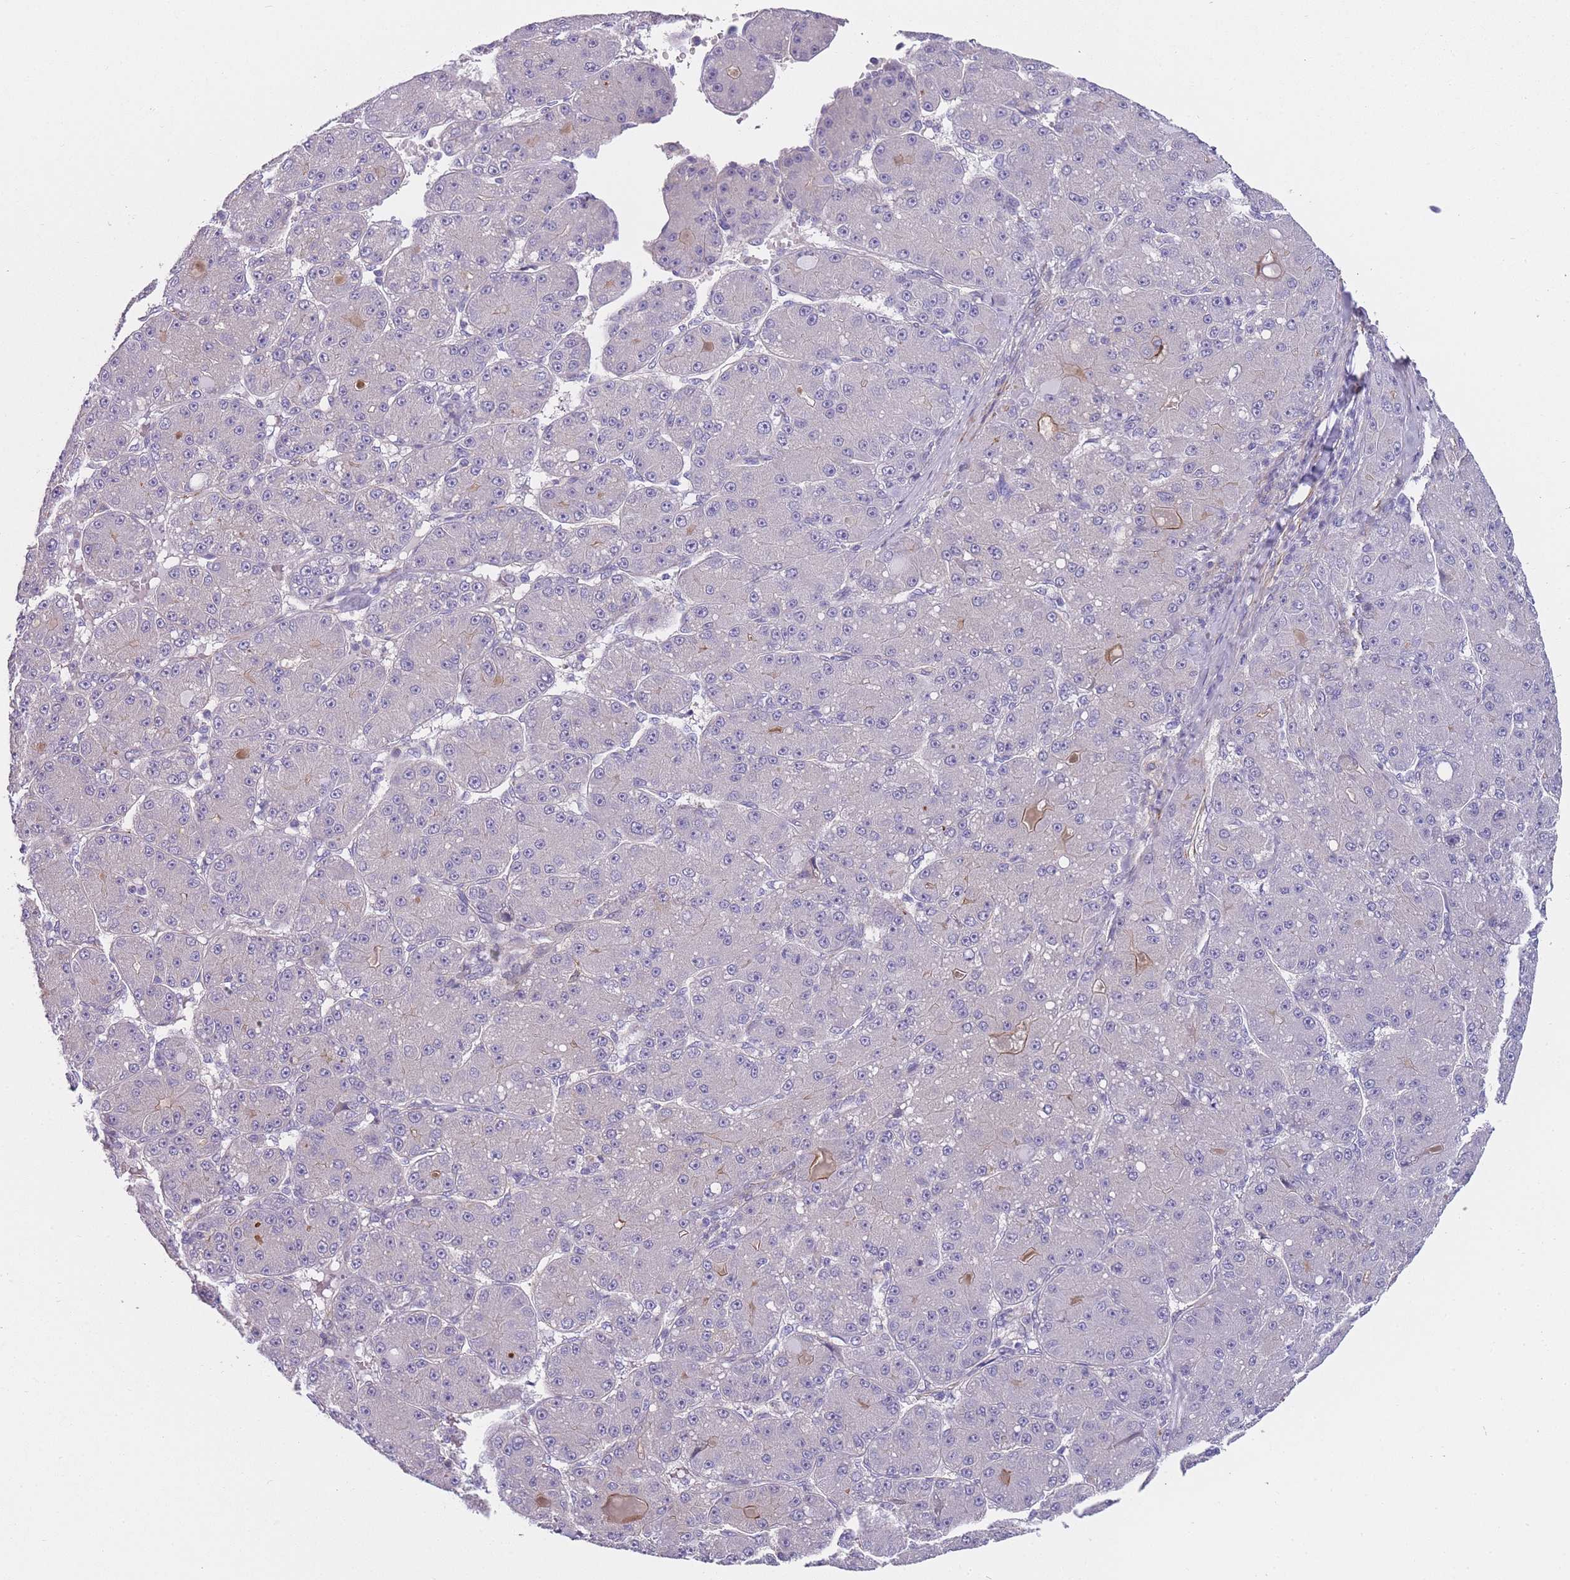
{"staining": {"intensity": "negative", "quantity": "none", "location": "none"}, "tissue": "liver cancer", "cell_type": "Tumor cells", "image_type": "cancer", "snomed": [{"axis": "morphology", "description": "Carcinoma, Hepatocellular, NOS"}, {"axis": "topography", "description": "Liver"}], "caption": "Immunohistochemical staining of human liver cancer (hepatocellular carcinoma) reveals no significant expression in tumor cells.", "gene": "FAM124A", "patient": {"sex": "male", "age": 67}}